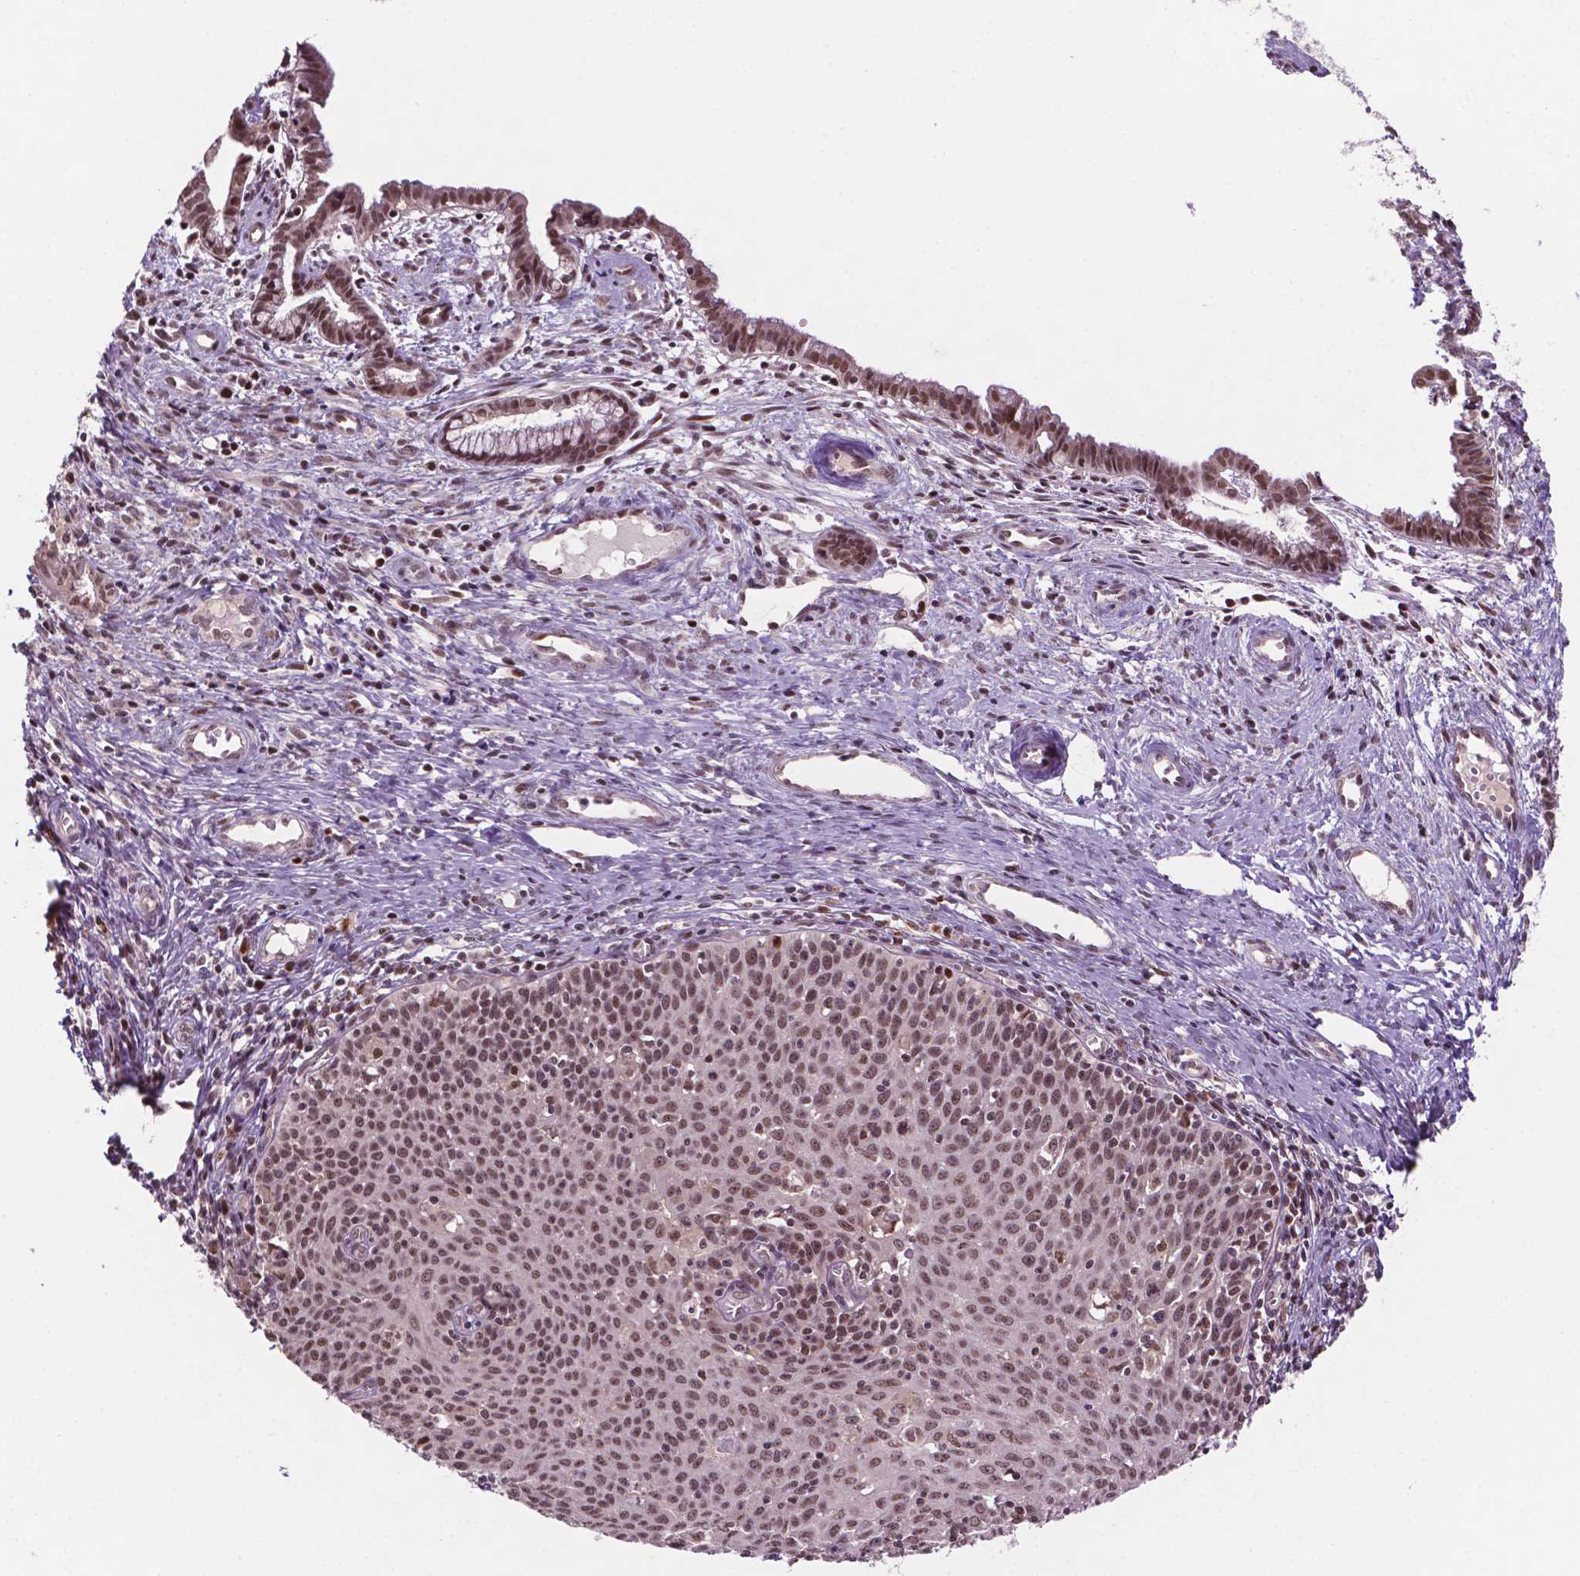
{"staining": {"intensity": "moderate", "quantity": ">75%", "location": "nuclear"}, "tissue": "cervical cancer", "cell_type": "Tumor cells", "image_type": "cancer", "snomed": [{"axis": "morphology", "description": "Squamous cell carcinoma, NOS"}, {"axis": "topography", "description": "Cervix"}], "caption": "Moderate nuclear protein expression is appreciated in about >75% of tumor cells in cervical cancer (squamous cell carcinoma).", "gene": "PER2", "patient": {"sex": "female", "age": 38}}